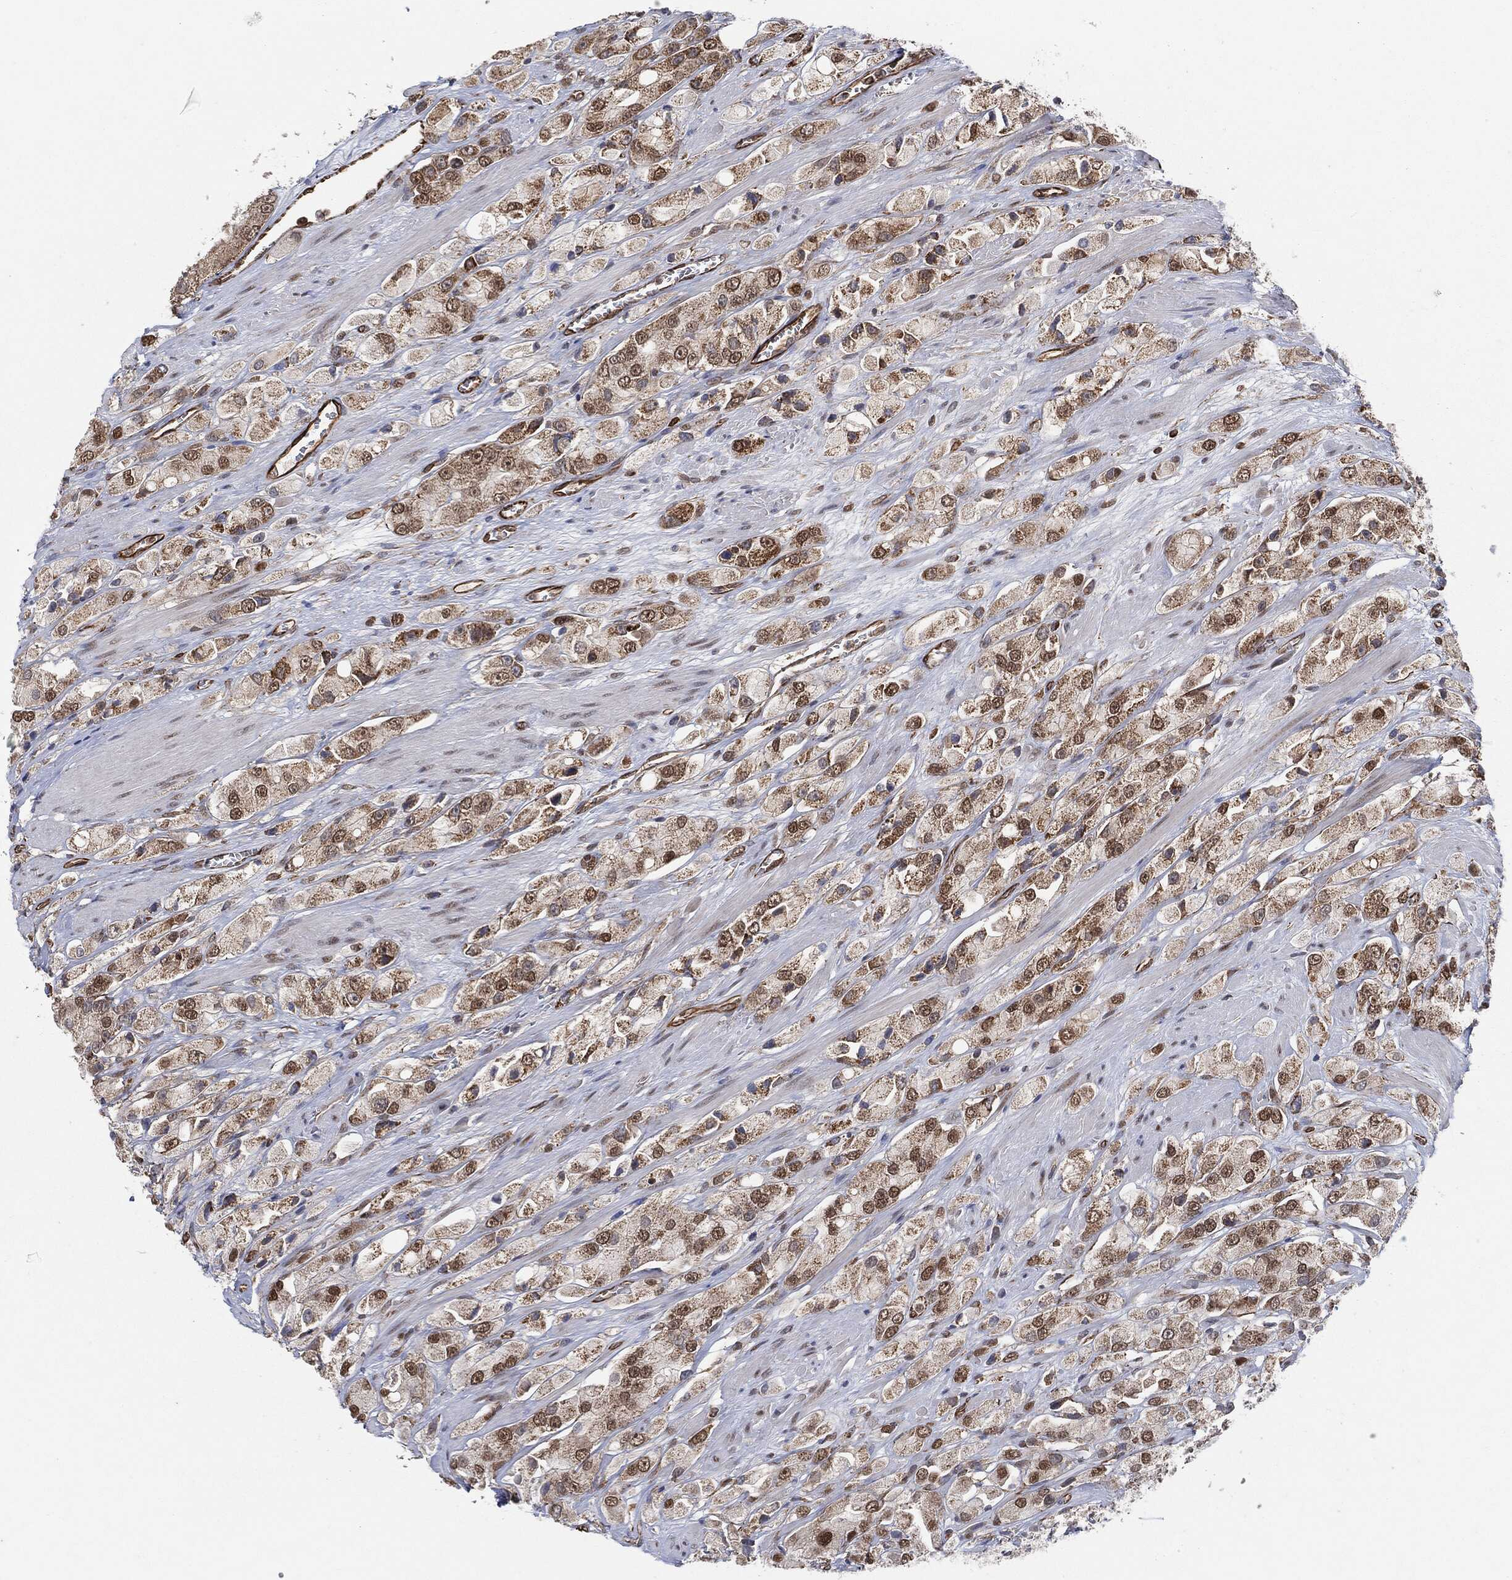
{"staining": {"intensity": "moderate", "quantity": "25%-75%", "location": "nuclear"}, "tissue": "prostate cancer", "cell_type": "Tumor cells", "image_type": "cancer", "snomed": [{"axis": "morphology", "description": "Adenocarcinoma, NOS"}, {"axis": "topography", "description": "Prostate and seminal vesicle, NOS"}, {"axis": "topography", "description": "Prostate"}], "caption": "Moderate nuclear protein expression is present in approximately 25%-75% of tumor cells in prostate cancer (adenocarcinoma). Using DAB (brown) and hematoxylin (blue) stains, captured at high magnification using brightfield microscopy.", "gene": "TP53RK", "patient": {"sex": "male", "age": 64}}